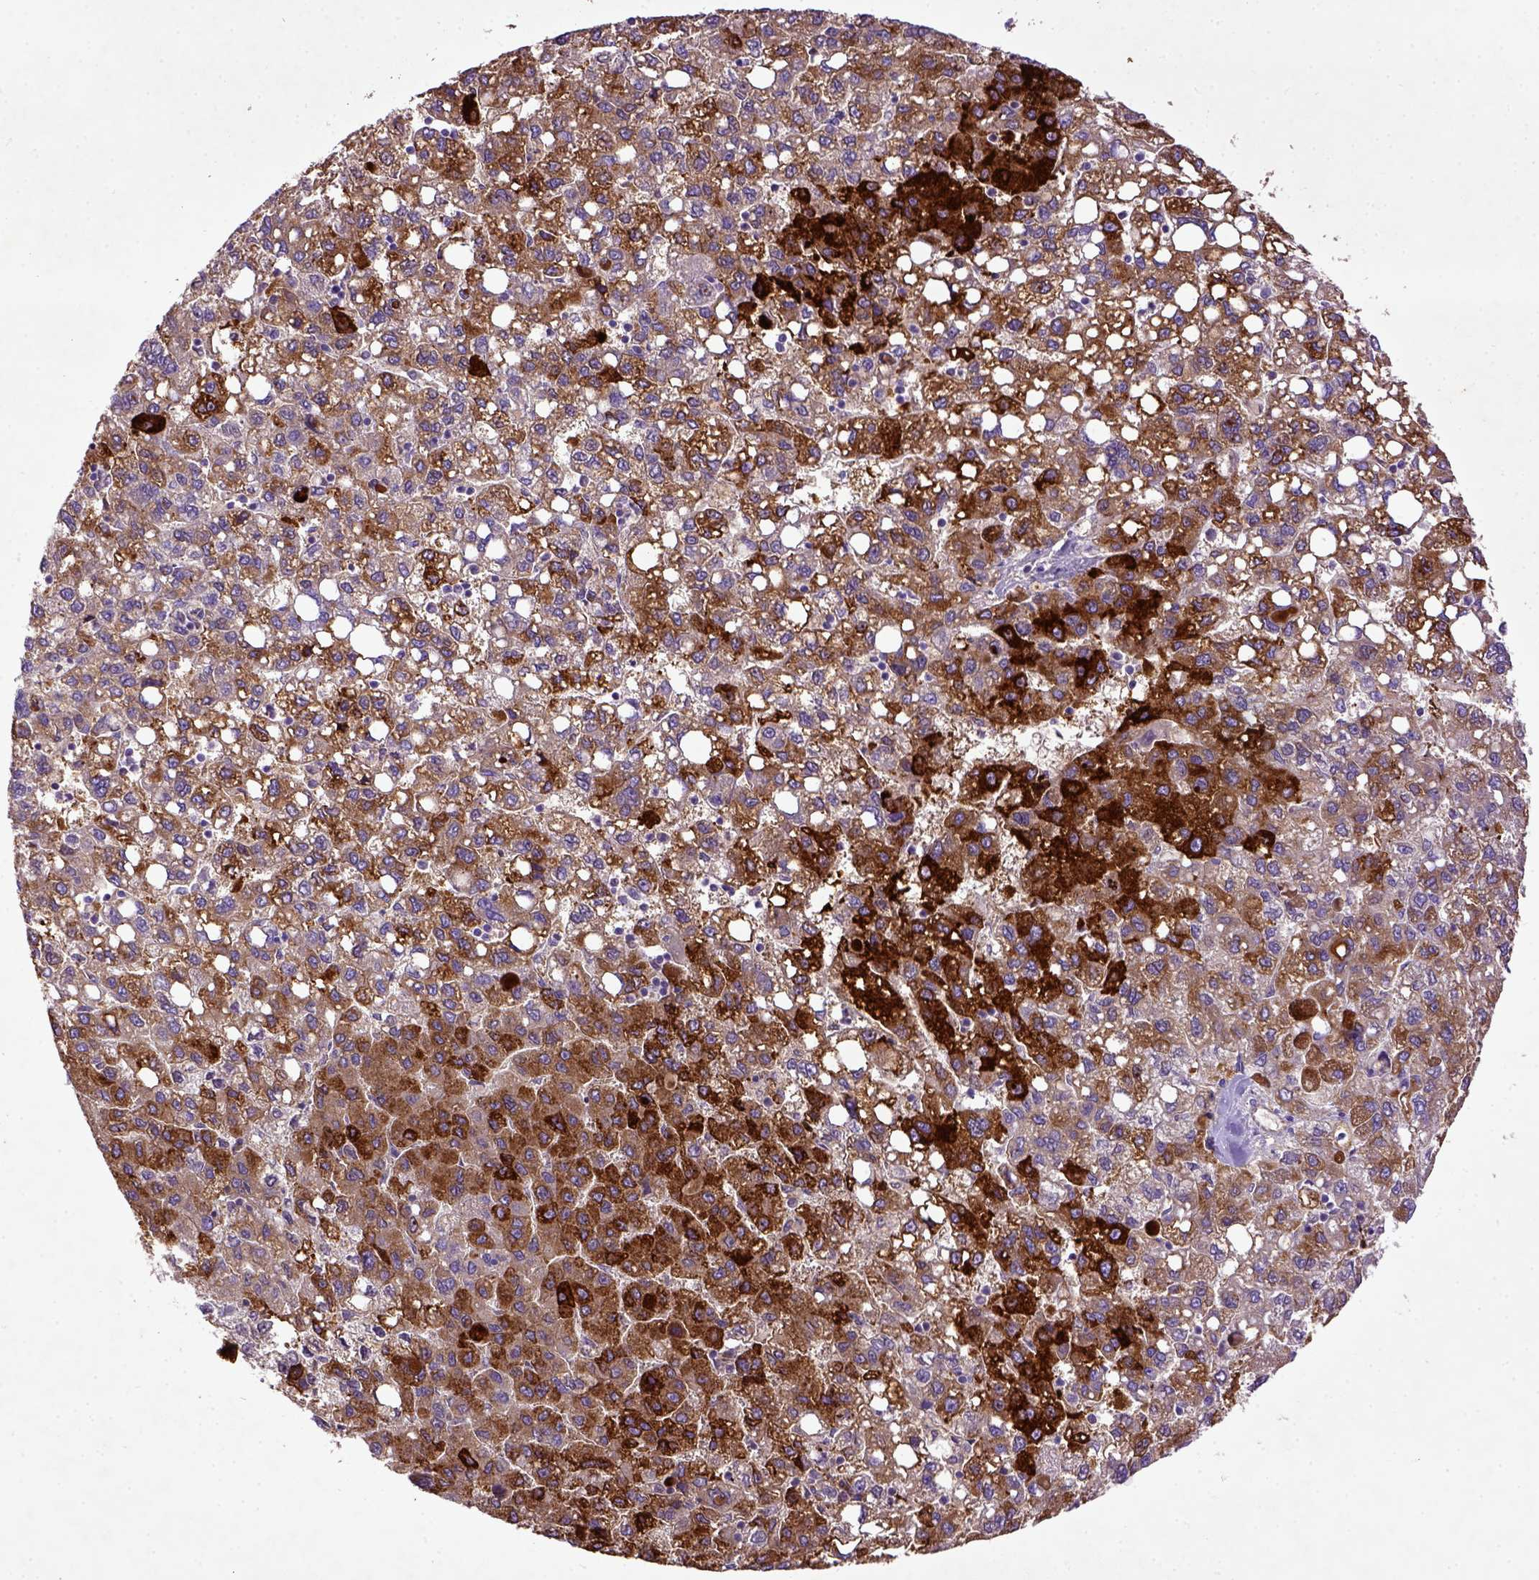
{"staining": {"intensity": "strong", "quantity": ">75%", "location": "cytoplasmic/membranous"}, "tissue": "liver cancer", "cell_type": "Tumor cells", "image_type": "cancer", "snomed": [{"axis": "morphology", "description": "Carcinoma, Hepatocellular, NOS"}, {"axis": "topography", "description": "Liver"}], "caption": "Immunohistochemistry micrograph of neoplastic tissue: human hepatocellular carcinoma (liver) stained using immunohistochemistry (IHC) exhibits high levels of strong protein expression localized specifically in the cytoplasmic/membranous of tumor cells, appearing as a cytoplasmic/membranous brown color.", "gene": "DEPDC1B", "patient": {"sex": "female", "age": 82}}